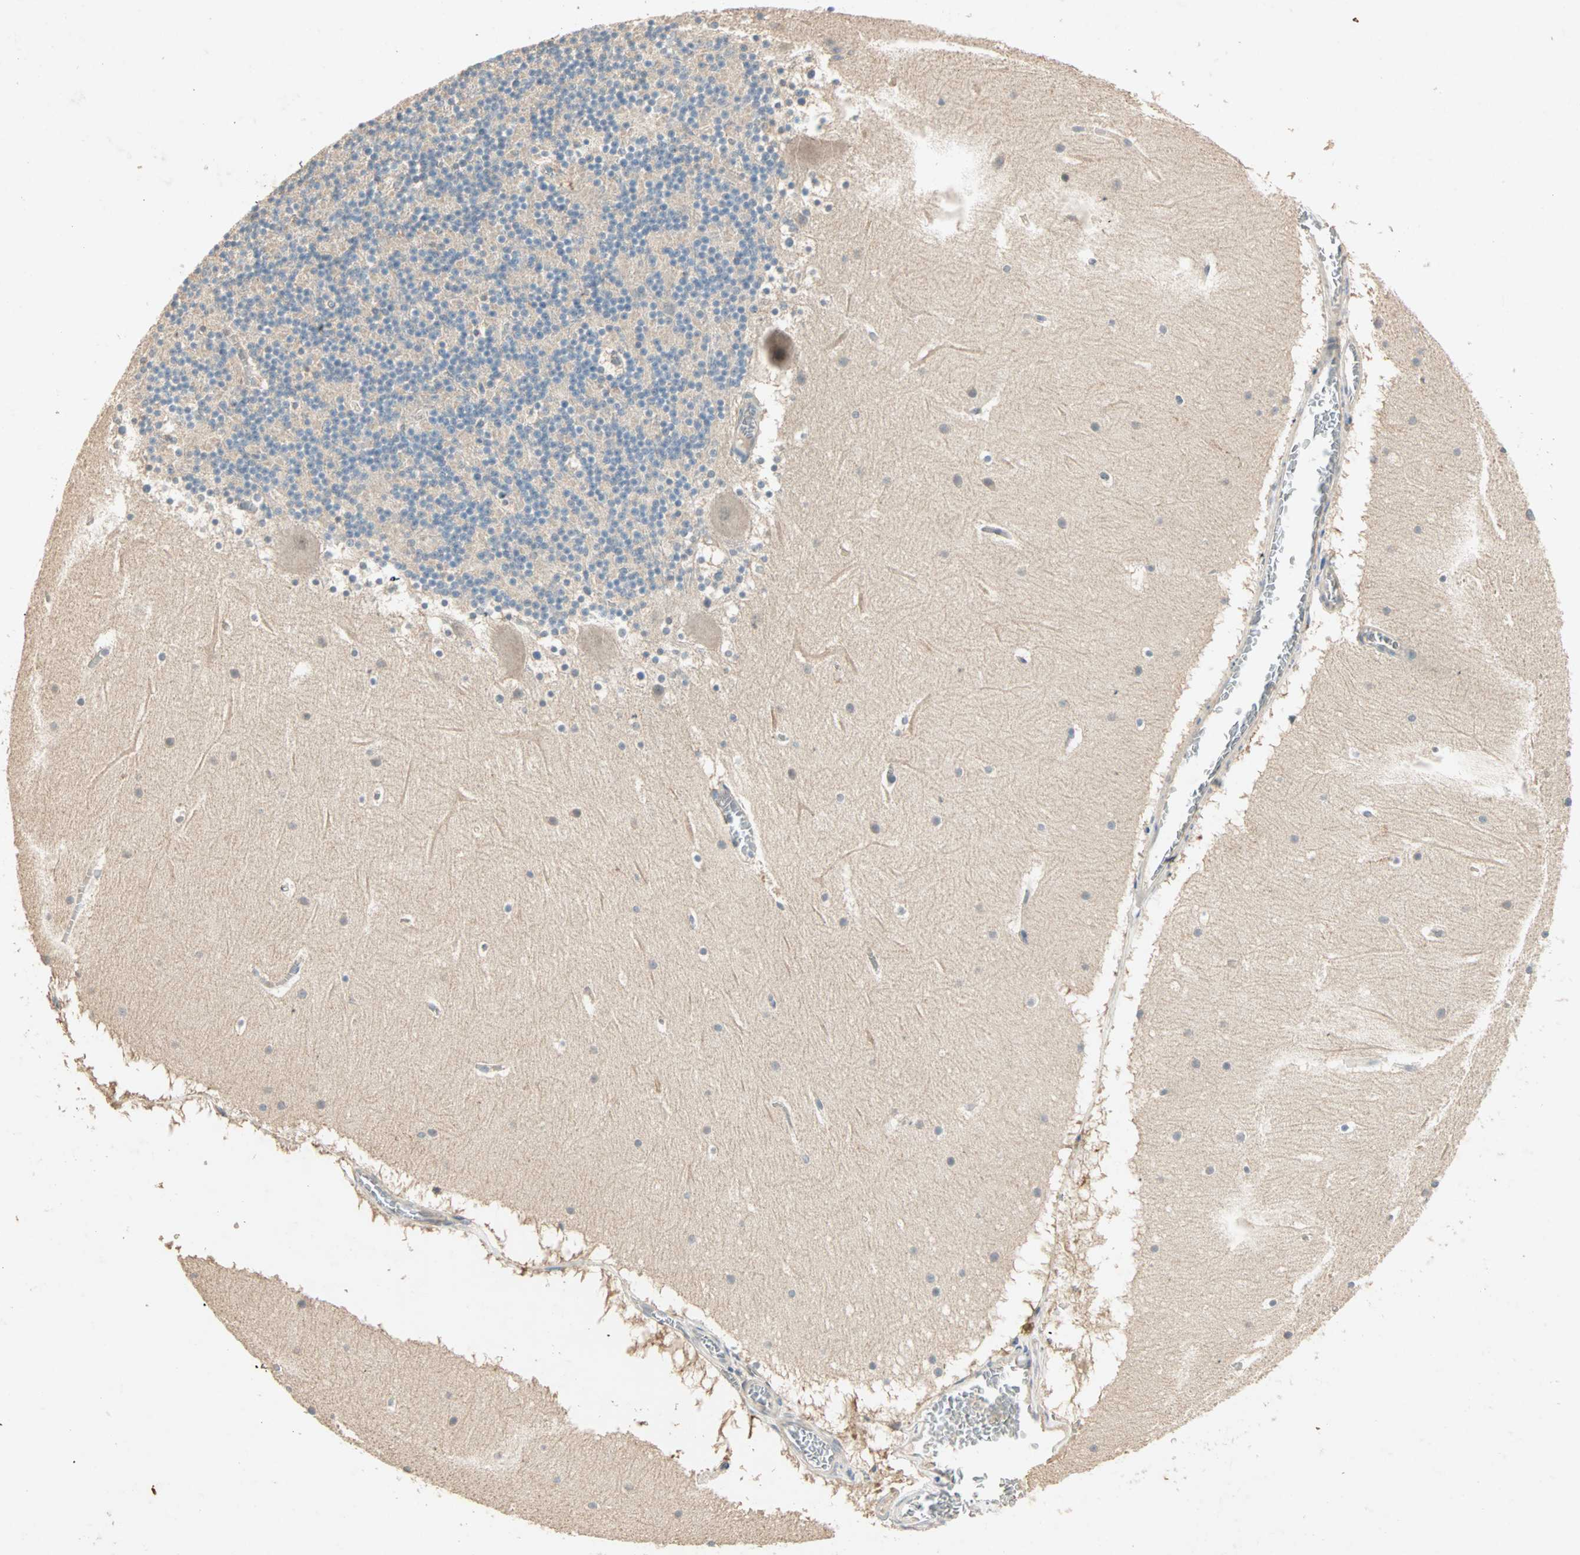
{"staining": {"intensity": "weak", "quantity": "25%-75%", "location": "cytoplasmic/membranous"}, "tissue": "cerebellum", "cell_type": "Cells in granular layer", "image_type": "normal", "snomed": [{"axis": "morphology", "description": "Normal tissue, NOS"}, {"axis": "topography", "description": "Cerebellum"}], "caption": "Protein analysis of unremarkable cerebellum displays weak cytoplasmic/membranous staining in approximately 25%-75% of cells in granular layer. Ihc stains the protein in brown and the nuclei are stained blue.", "gene": "TTF2", "patient": {"sex": "male", "age": 45}}